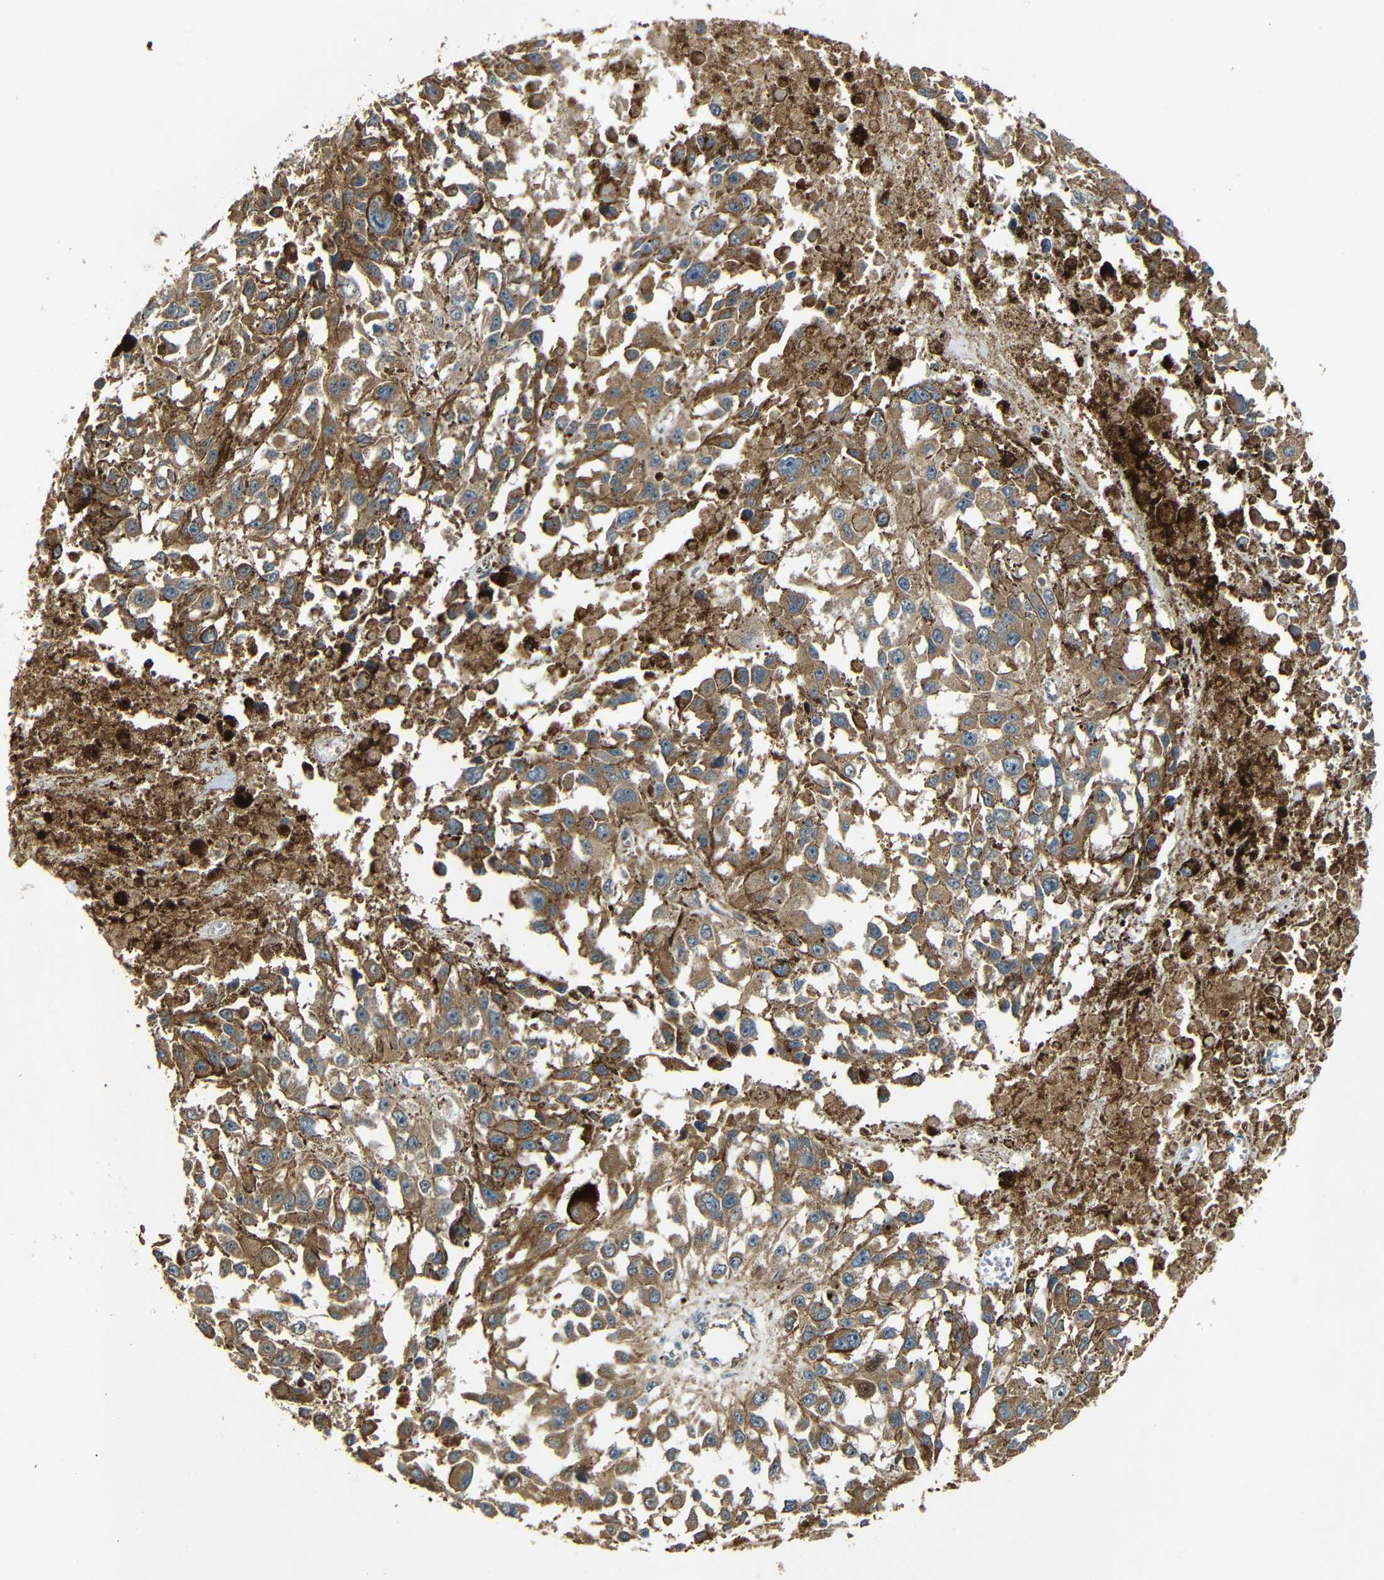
{"staining": {"intensity": "moderate", "quantity": ">75%", "location": "cytoplasmic/membranous"}, "tissue": "melanoma", "cell_type": "Tumor cells", "image_type": "cancer", "snomed": [{"axis": "morphology", "description": "Malignant melanoma, Metastatic site"}, {"axis": "topography", "description": "Lymph node"}], "caption": "Human melanoma stained with a brown dye exhibits moderate cytoplasmic/membranous positive expression in approximately >75% of tumor cells.", "gene": "KAZALD1", "patient": {"sex": "male", "age": 59}}